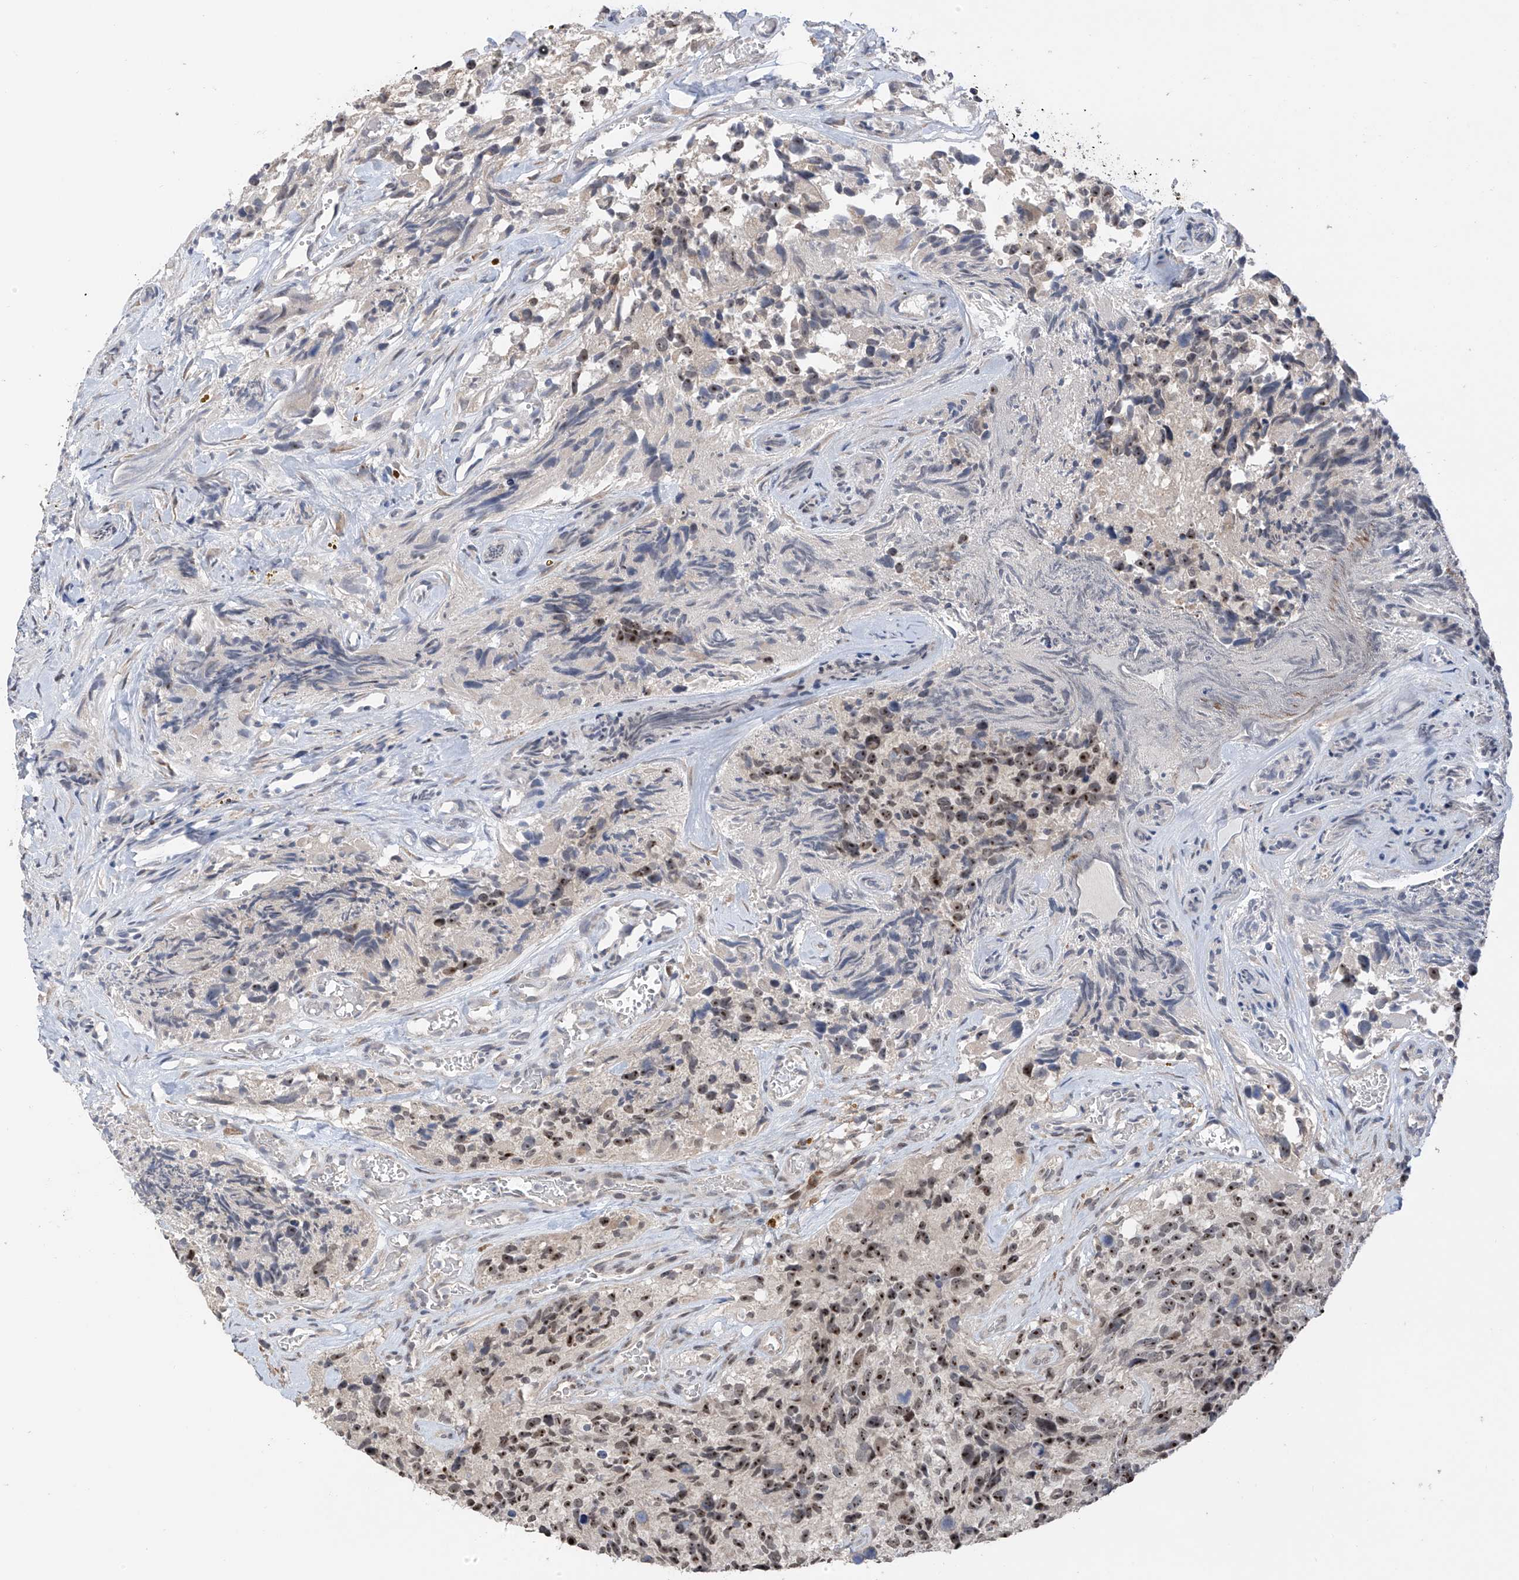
{"staining": {"intensity": "moderate", "quantity": ">75%", "location": "nuclear"}, "tissue": "glioma", "cell_type": "Tumor cells", "image_type": "cancer", "snomed": [{"axis": "morphology", "description": "Glioma, malignant, High grade"}, {"axis": "topography", "description": "Brain"}], "caption": "Human glioma stained with a brown dye demonstrates moderate nuclear positive expression in about >75% of tumor cells.", "gene": "C1orf131", "patient": {"sex": "male", "age": 69}}